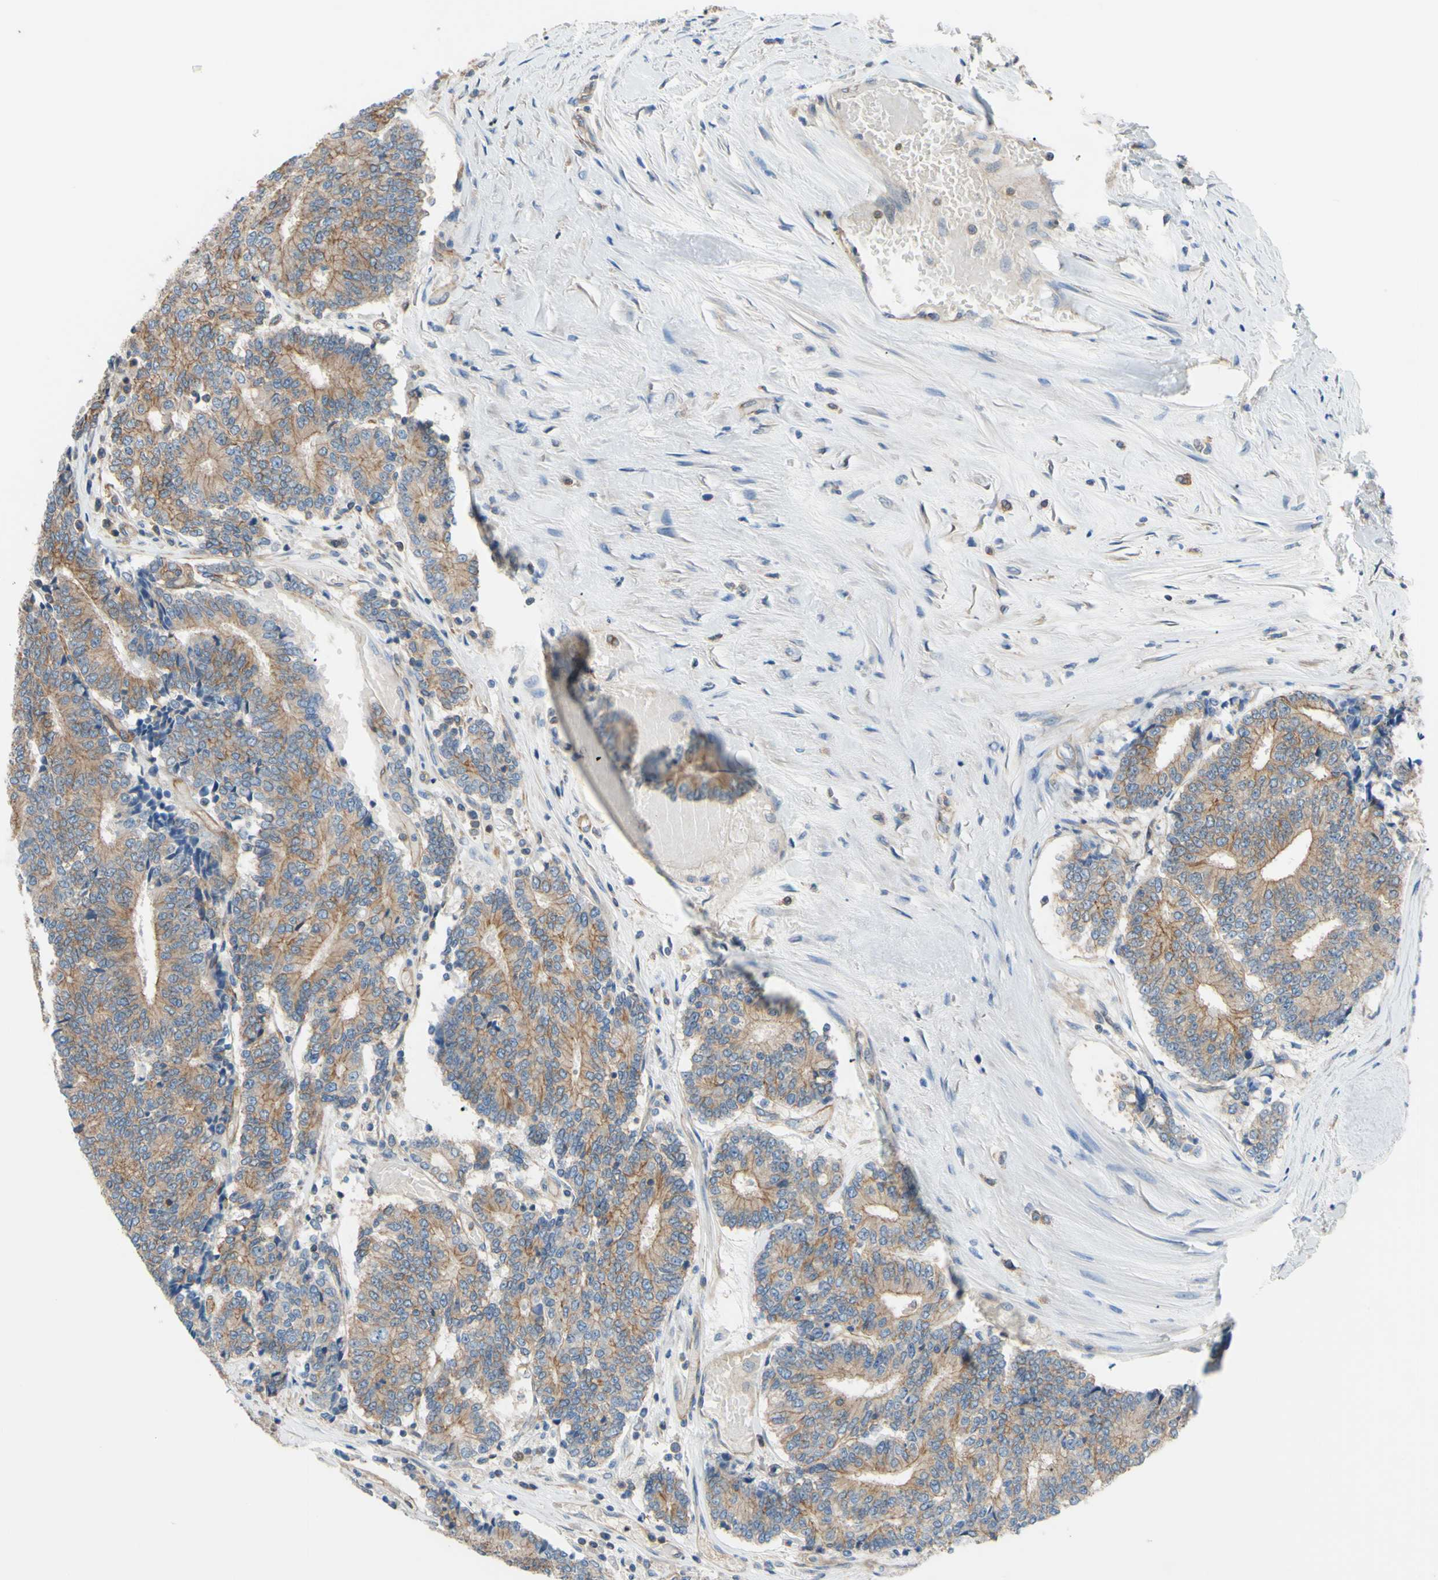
{"staining": {"intensity": "weak", "quantity": ">75%", "location": "cytoplasmic/membranous"}, "tissue": "prostate cancer", "cell_type": "Tumor cells", "image_type": "cancer", "snomed": [{"axis": "morphology", "description": "Normal tissue, NOS"}, {"axis": "morphology", "description": "Adenocarcinoma, High grade"}, {"axis": "topography", "description": "Prostate"}, {"axis": "topography", "description": "Seminal veicle"}], "caption": "High-grade adenocarcinoma (prostate) stained for a protein reveals weak cytoplasmic/membranous positivity in tumor cells.", "gene": "ADD1", "patient": {"sex": "male", "age": 55}}